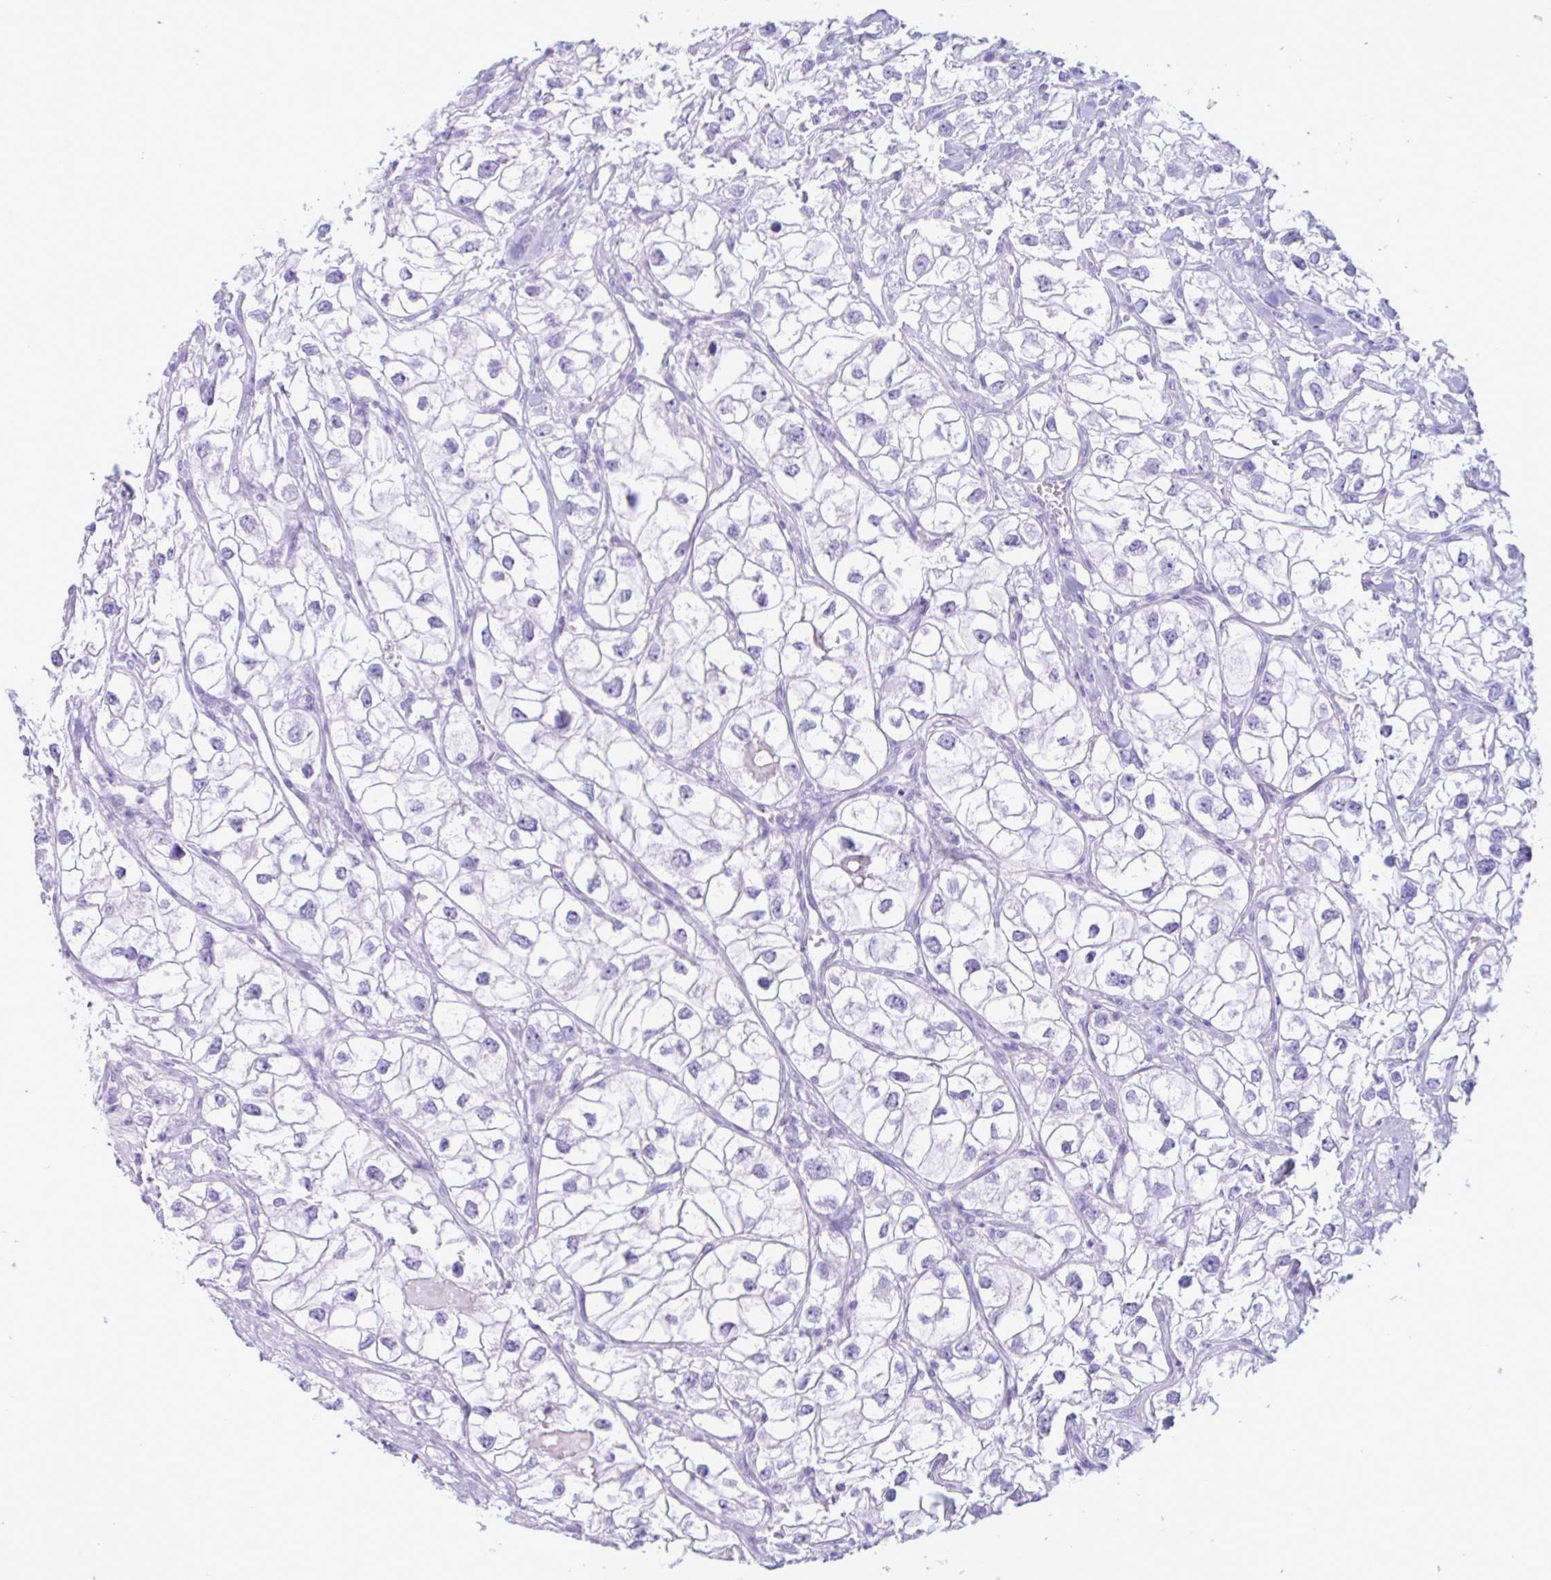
{"staining": {"intensity": "negative", "quantity": "none", "location": "none"}, "tissue": "renal cancer", "cell_type": "Tumor cells", "image_type": "cancer", "snomed": [{"axis": "morphology", "description": "Adenocarcinoma, NOS"}, {"axis": "topography", "description": "Kidney"}], "caption": "Micrograph shows no significant protein expression in tumor cells of renal cancer.", "gene": "MRGPRG", "patient": {"sex": "male", "age": 59}}